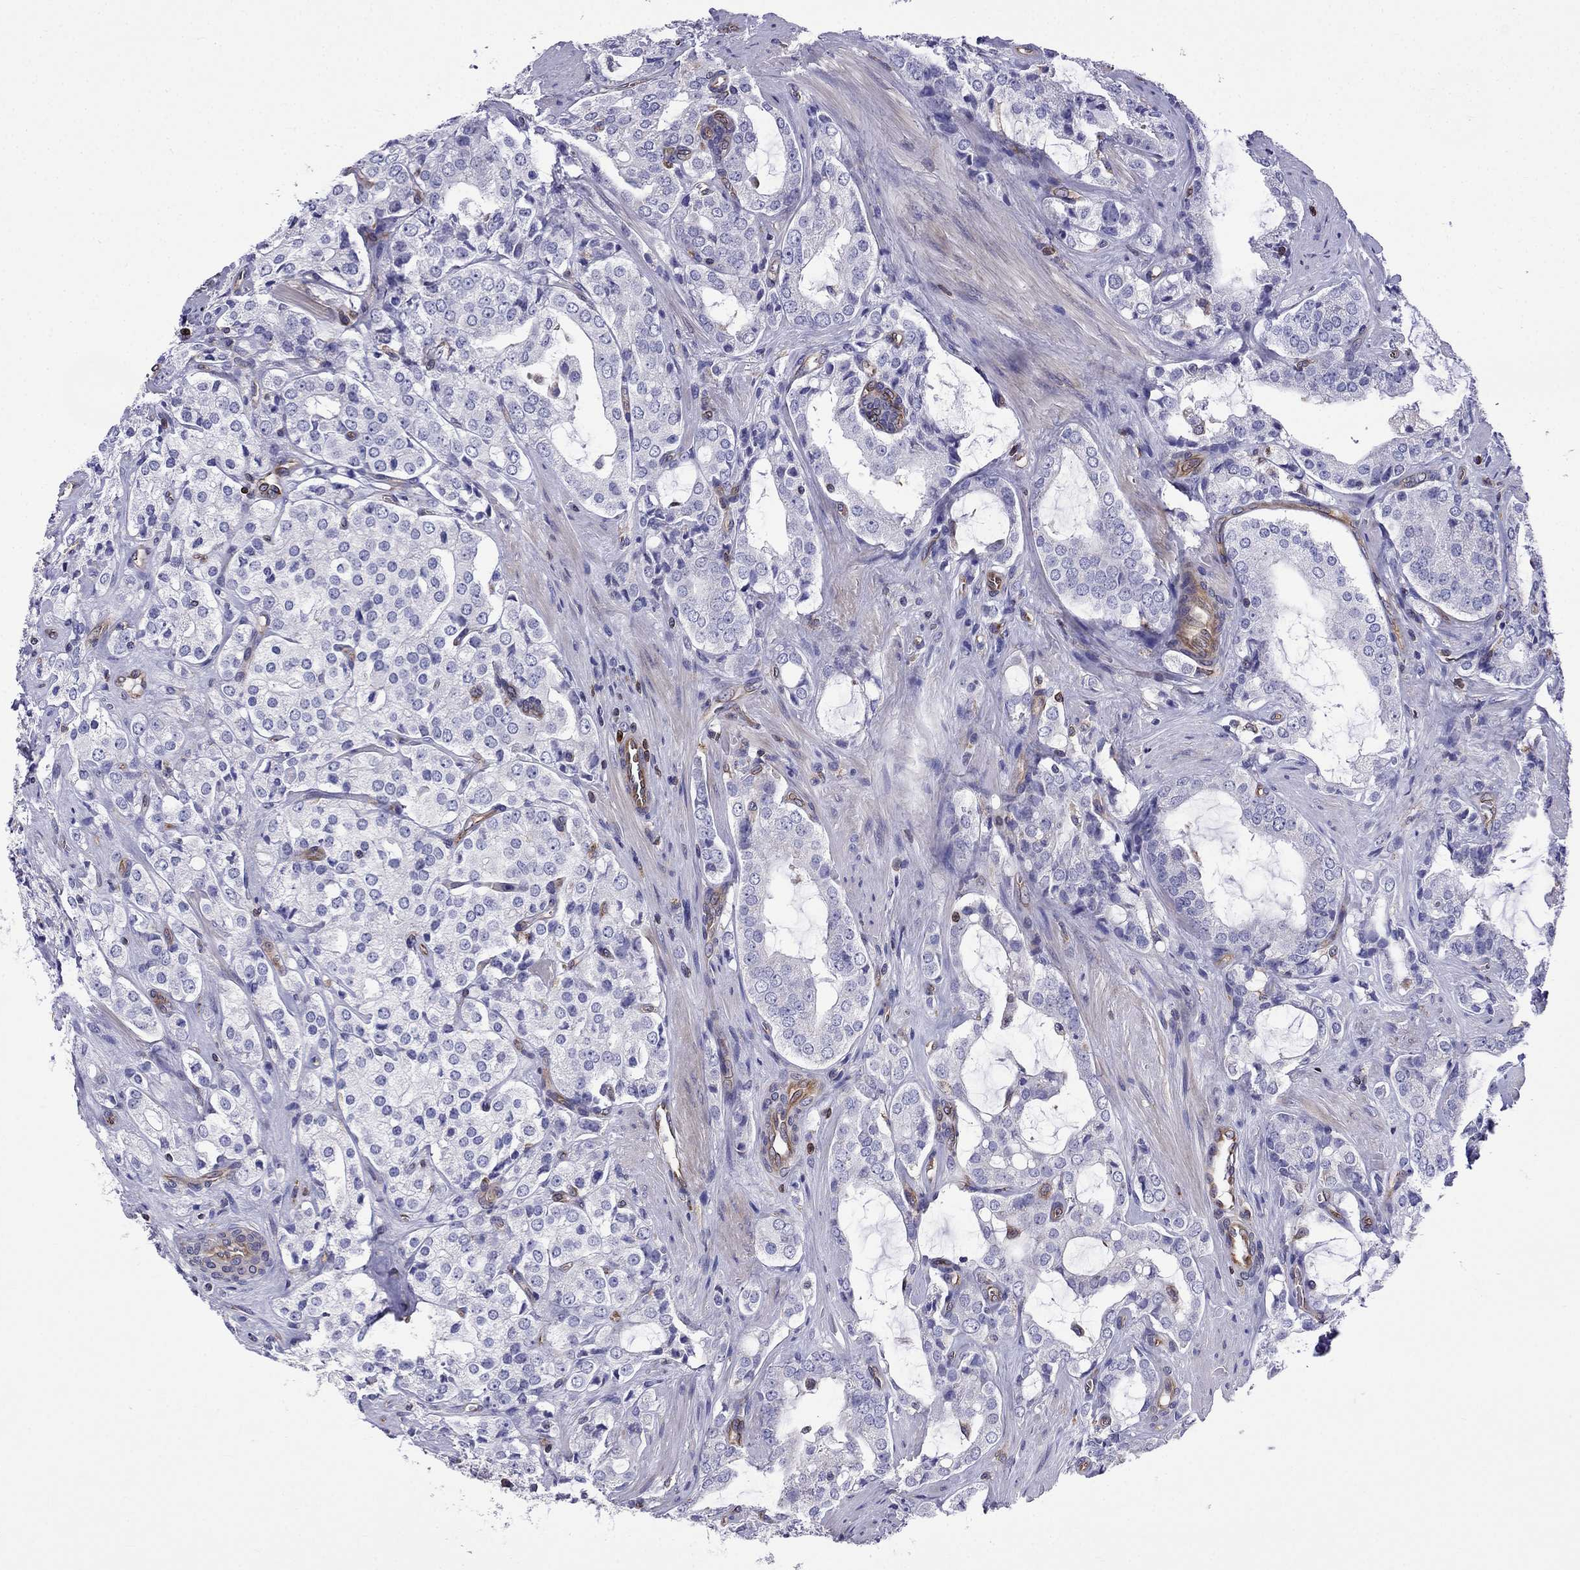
{"staining": {"intensity": "negative", "quantity": "none", "location": "none"}, "tissue": "prostate cancer", "cell_type": "Tumor cells", "image_type": "cancer", "snomed": [{"axis": "morphology", "description": "Adenocarcinoma, NOS"}, {"axis": "topography", "description": "Prostate"}], "caption": "Immunohistochemistry (IHC) of human prostate cancer (adenocarcinoma) exhibits no expression in tumor cells.", "gene": "GNAL", "patient": {"sex": "male", "age": 66}}